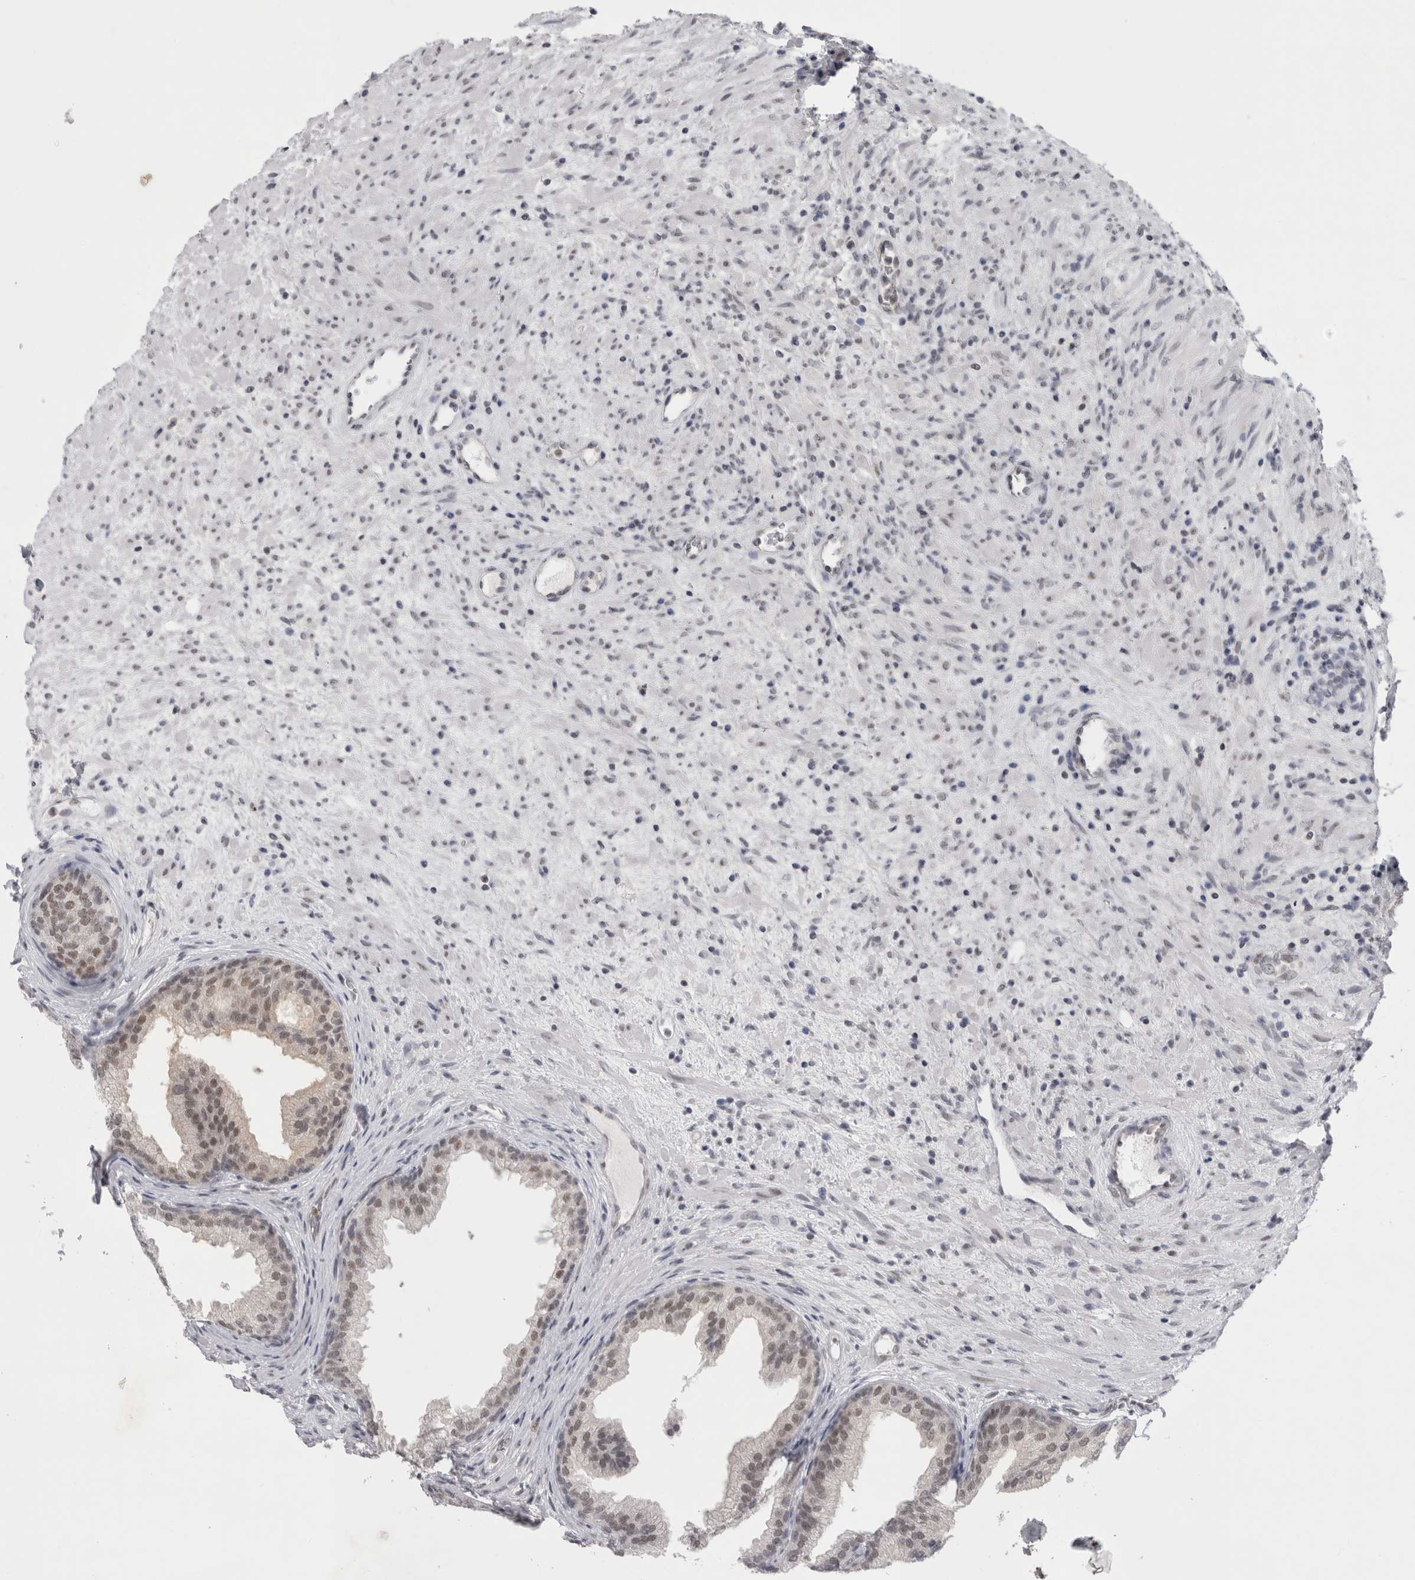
{"staining": {"intensity": "moderate", "quantity": ">75%", "location": "nuclear"}, "tissue": "prostate", "cell_type": "Glandular cells", "image_type": "normal", "snomed": [{"axis": "morphology", "description": "Normal tissue, NOS"}, {"axis": "topography", "description": "Prostate"}], "caption": "This image demonstrates normal prostate stained with IHC to label a protein in brown. The nuclear of glandular cells show moderate positivity for the protein. Nuclei are counter-stained blue.", "gene": "PSMB2", "patient": {"sex": "male", "age": 76}}